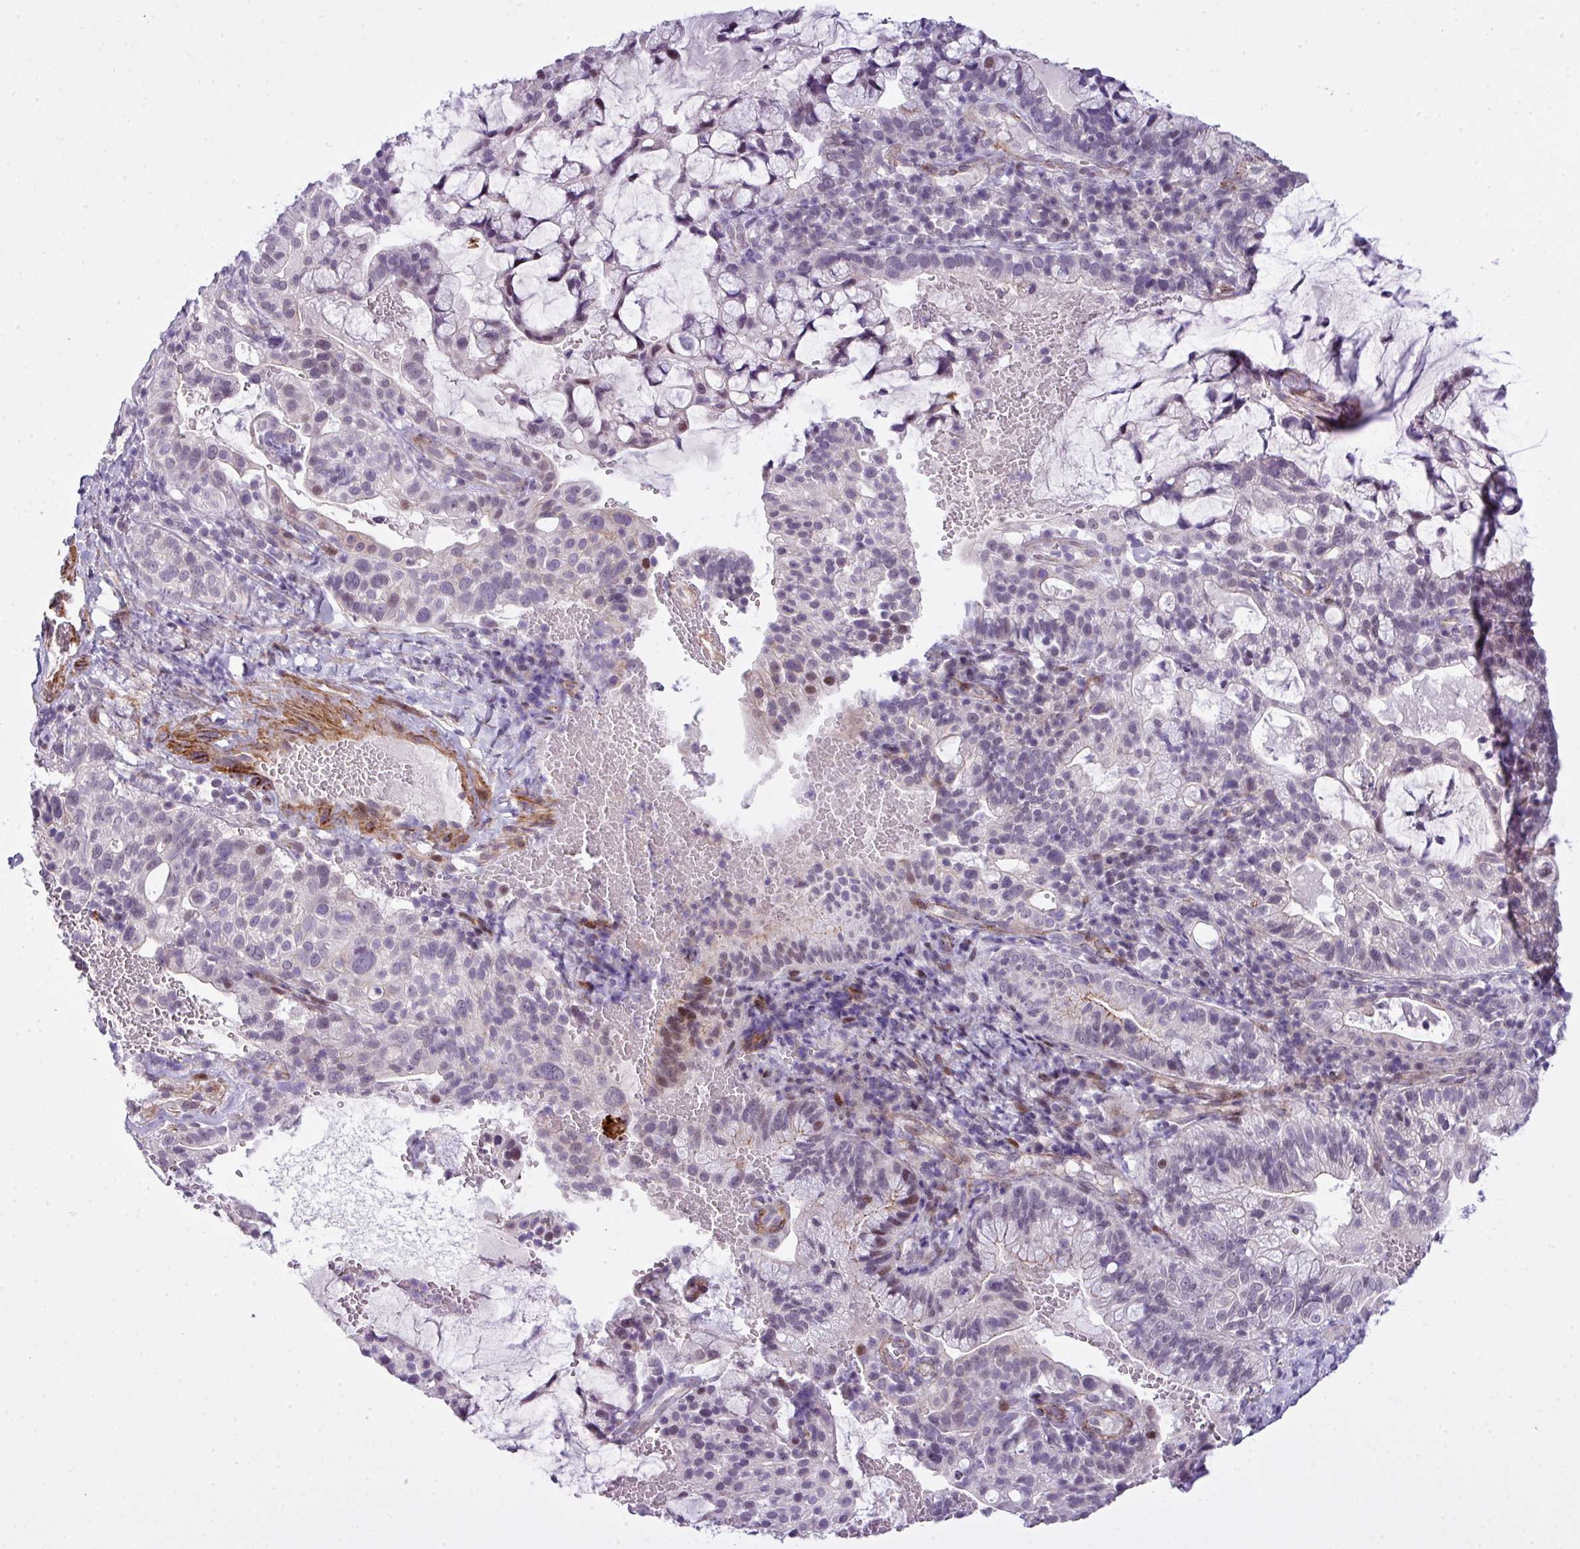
{"staining": {"intensity": "moderate", "quantity": "<25%", "location": "nuclear"}, "tissue": "cervical cancer", "cell_type": "Tumor cells", "image_type": "cancer", "snomed": [{"axis": "morphology", "description": "Adenocarcinoma, NOS"}, {"axis": "topography", "description": "Cervix"}], "caption": "About <25% of tumor cells in cervical cancer (adenocarcinoma) display moderate nuclear protein staining as visualized by brown immunohistochemical staining.", "gene": "ZNF688", "patient": {"sex": "female", "age": 41}}